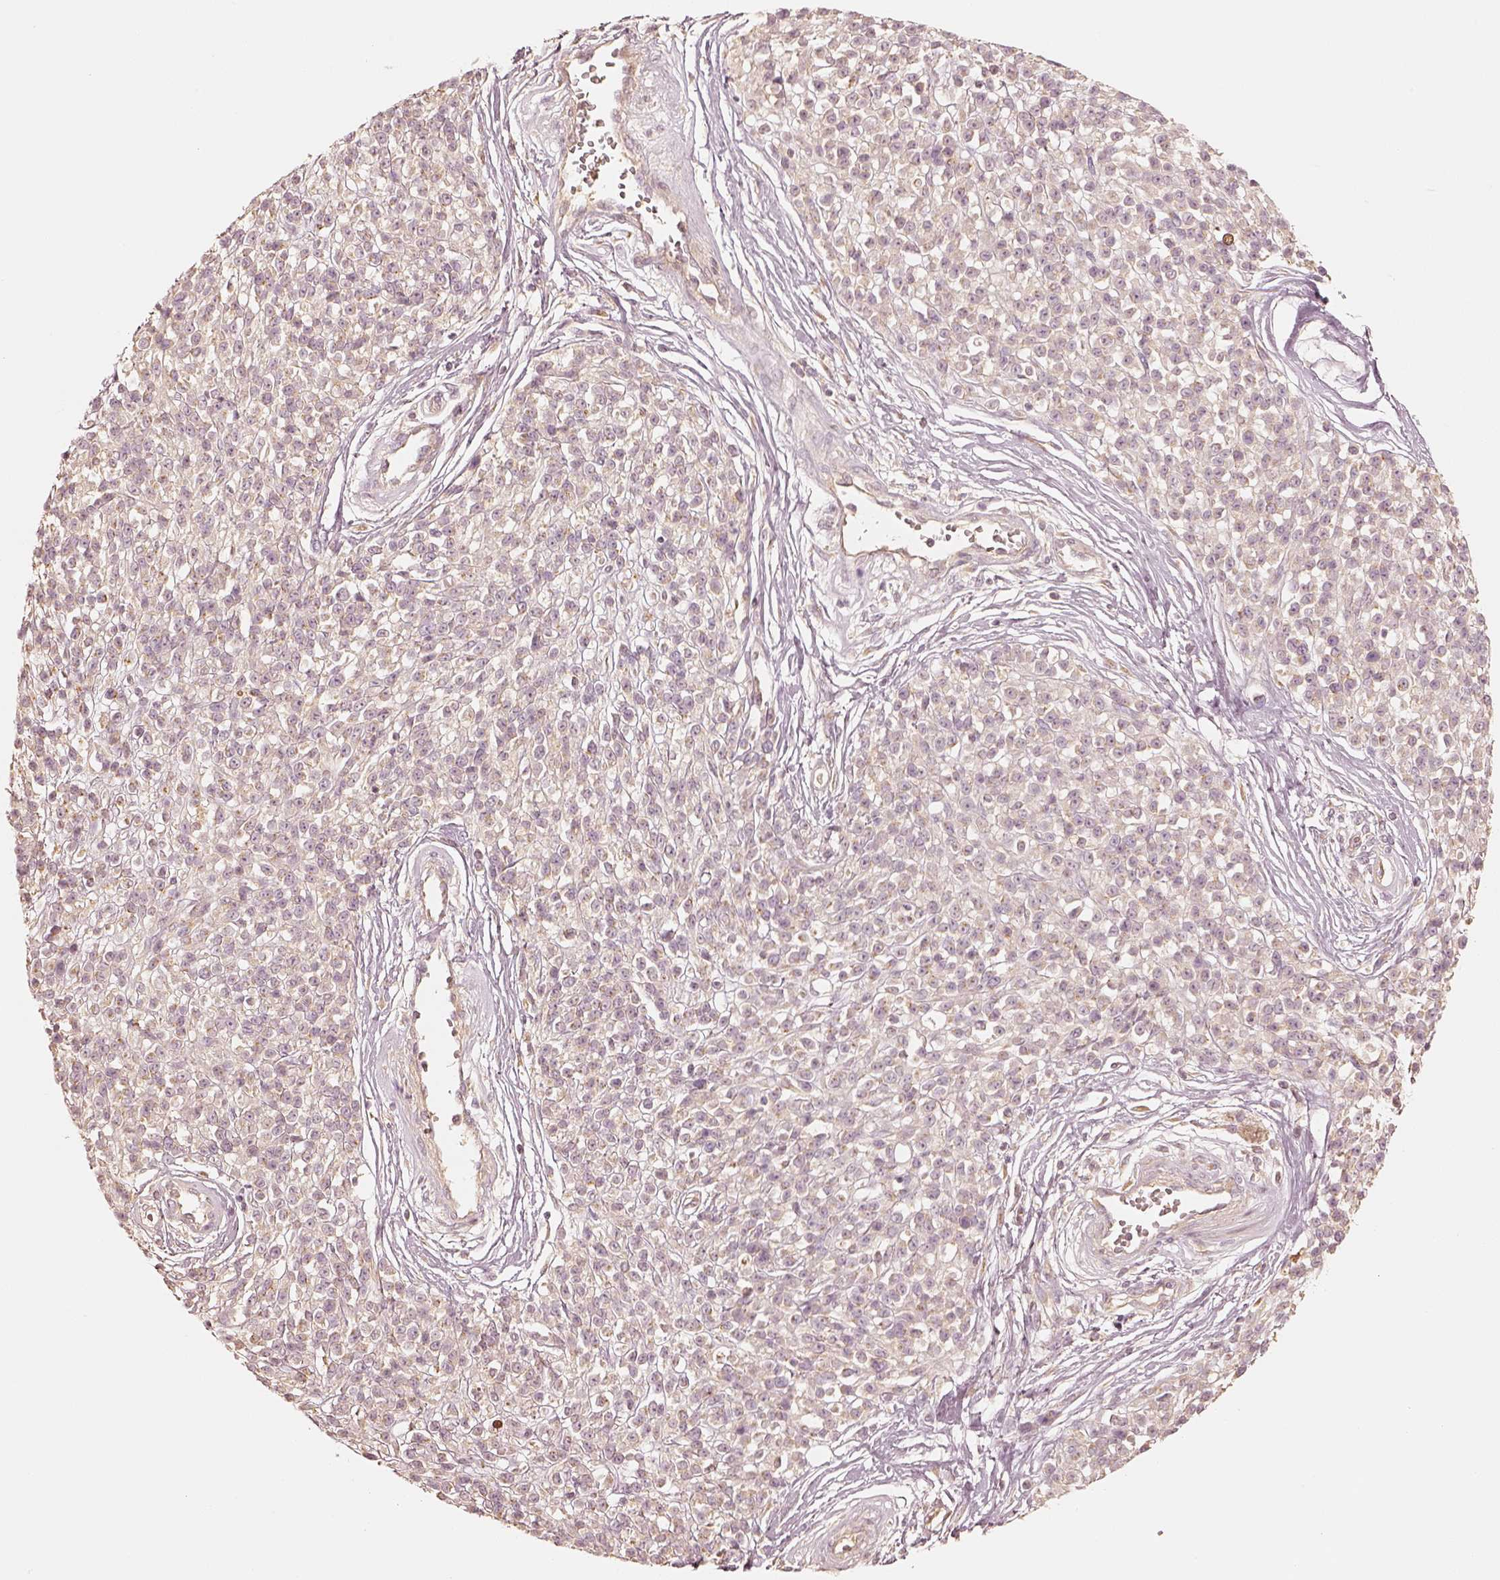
{"staining": {"intensity": "negative", "quantity": "none", "location": "none"}, "tissue": "melanoma", "cell_type": "Tumor cells", "image_type": "cancer", "snomed": [{"axis": "morphology", "description": "Malignant melanoma, NOS"}, {"axis": "topography", "description": "Skin"}, {"axis": "topography", "description": "Skin of trunk"}], "caption": "Melanoma was stained to show a protein in brown. There is no significant expression in tumor cells.", "gene": "GORASP2", "patient": {"sex": "male", "age": 74}}